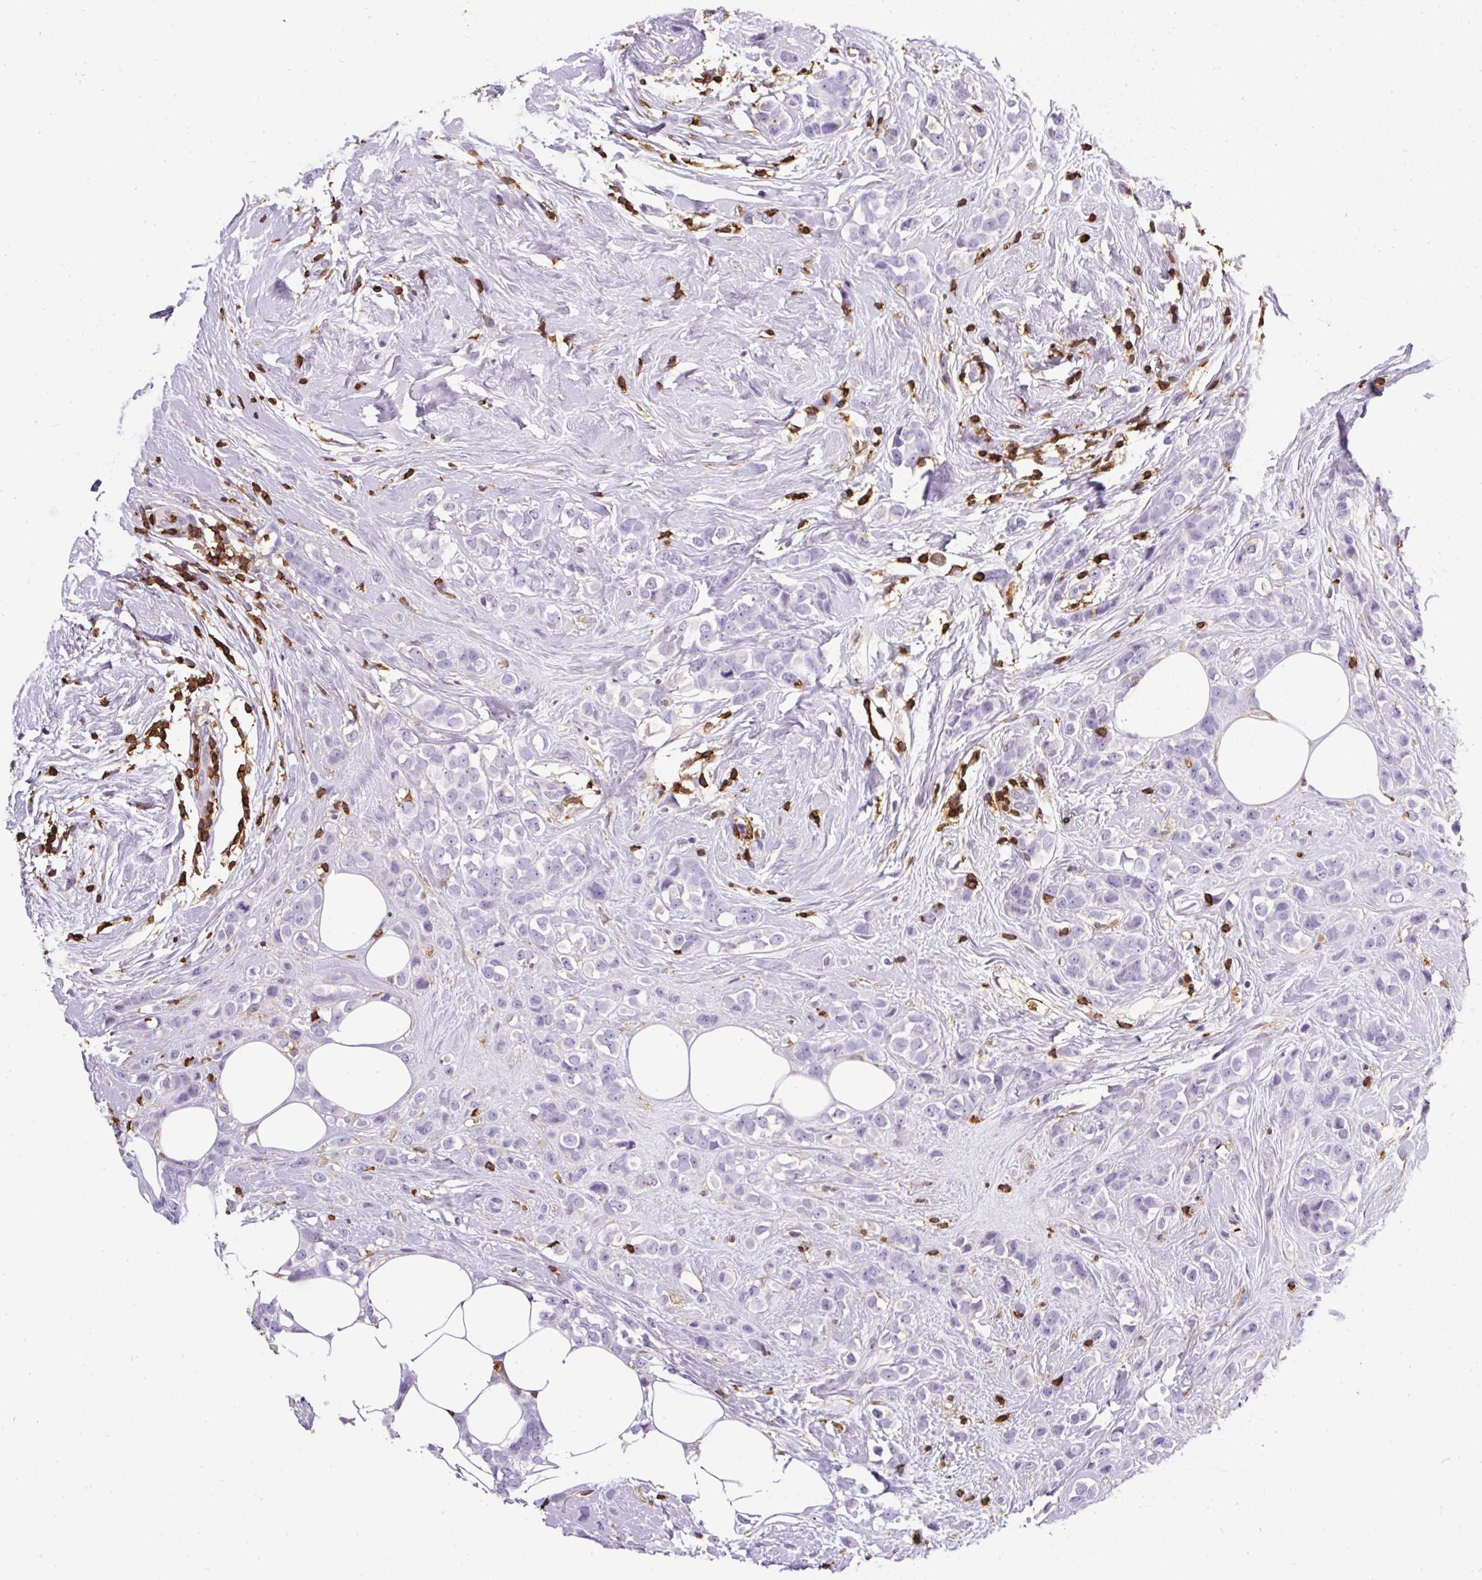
{"staining": {"intensity": "negative", "quantity": "none", "location": "none"}, "tissue": "breast cancer", "cell_type": "Tumor cells", "image_type": "cancer", "snomed": [{"axis": "morphology", "description": "Duct carcinoma"}, {"axis": "topography", "description": "Breast"}], "caption": "The immunohistochemistry micrograph has no significant staining in tumor cells of breast cancer tissue. (Brightfield microscopy of DAB (3,3'-diaminobenzidine) immunohistochemistry (IHC) at high magnification).", "gene": "FAM228B", "patient": {"sex": "female", "age": 80}}